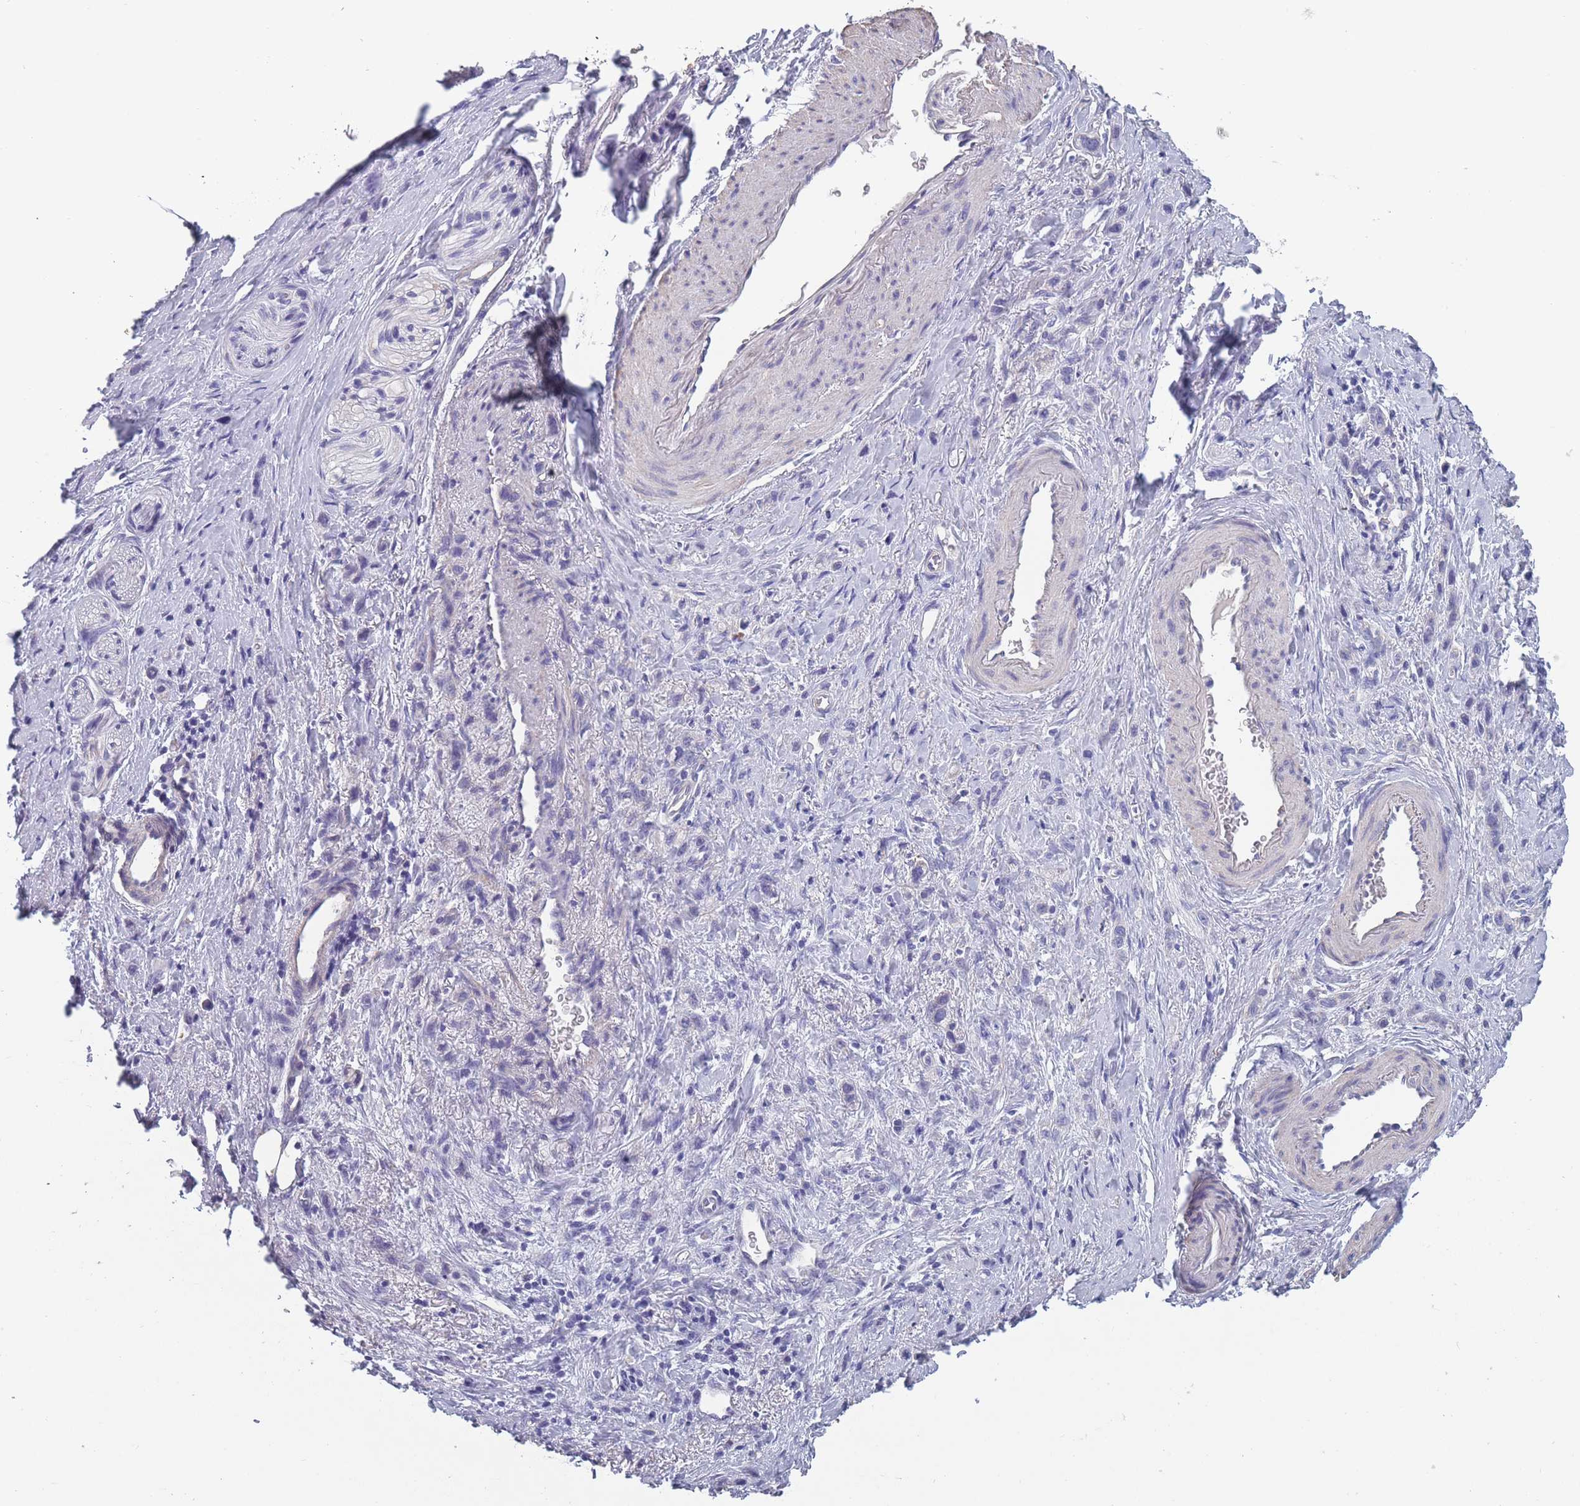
{"staining": {"intensity": "negative", "quantity": "none", "location": "none"}, "tissue": "stomach cancer", "cell_type": "Tumor cells", "image_type": "cancer", "snomed": [{"axis": "morphology", "description": "Adenocarcinoma, NOS"}, {"axis": "topography", "description": "Stomach"}], "caption": "DAB immunohistochemical staining of human stomach adenocarcinoma demonstrates no significant expression in tumor cells.", "gene": "OR4C5", "patient": {"sex": "female", "age": 65}}